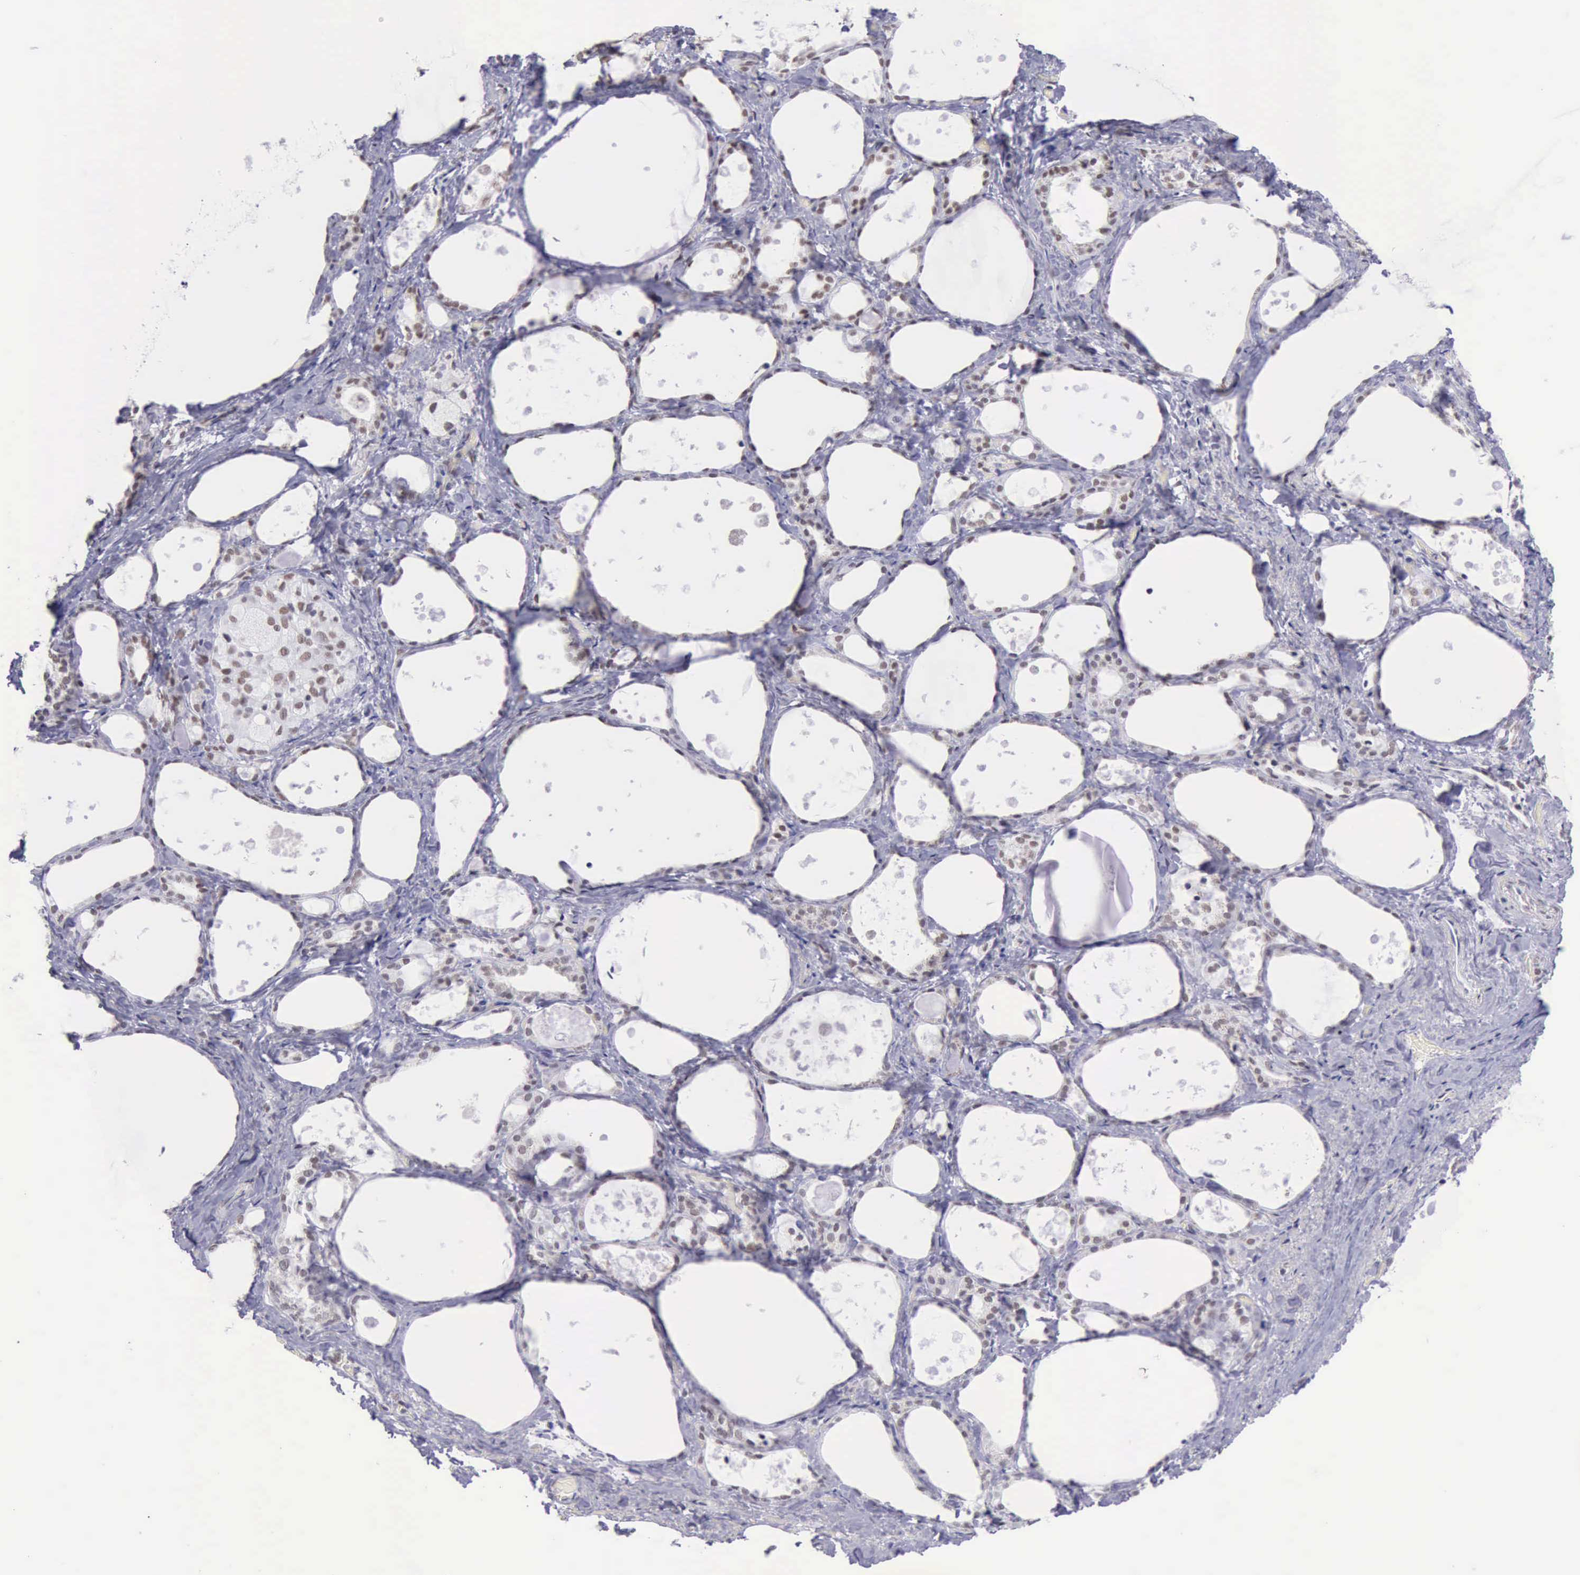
{"staining": {"intensity": "moderate", "quantity": "25%-75%", "location": "nuclear"}, "tissue": "thyroid gland", "cell_type": "Glandular cells", "image_type": "normal", "snomed": [{"axis": "morphology", "description": "Normal tissue, NOS"}, {"axis": "topography", "description": "Thyroid gland"}], "caption": "High-power microscopy captured an immunohistochemistry photomicrograph of benign thyroid gland, revealing moderate nuclear expression in approximately 25%-75% of glandular cells. Using DAB (3,3'-diaminobenzidine) (brown) and hematoxylin (blue) stains, captured at high magnification using brightfield microscopy.", "gene": "EP300", "patient": {"sex": "female", "age": 75}}